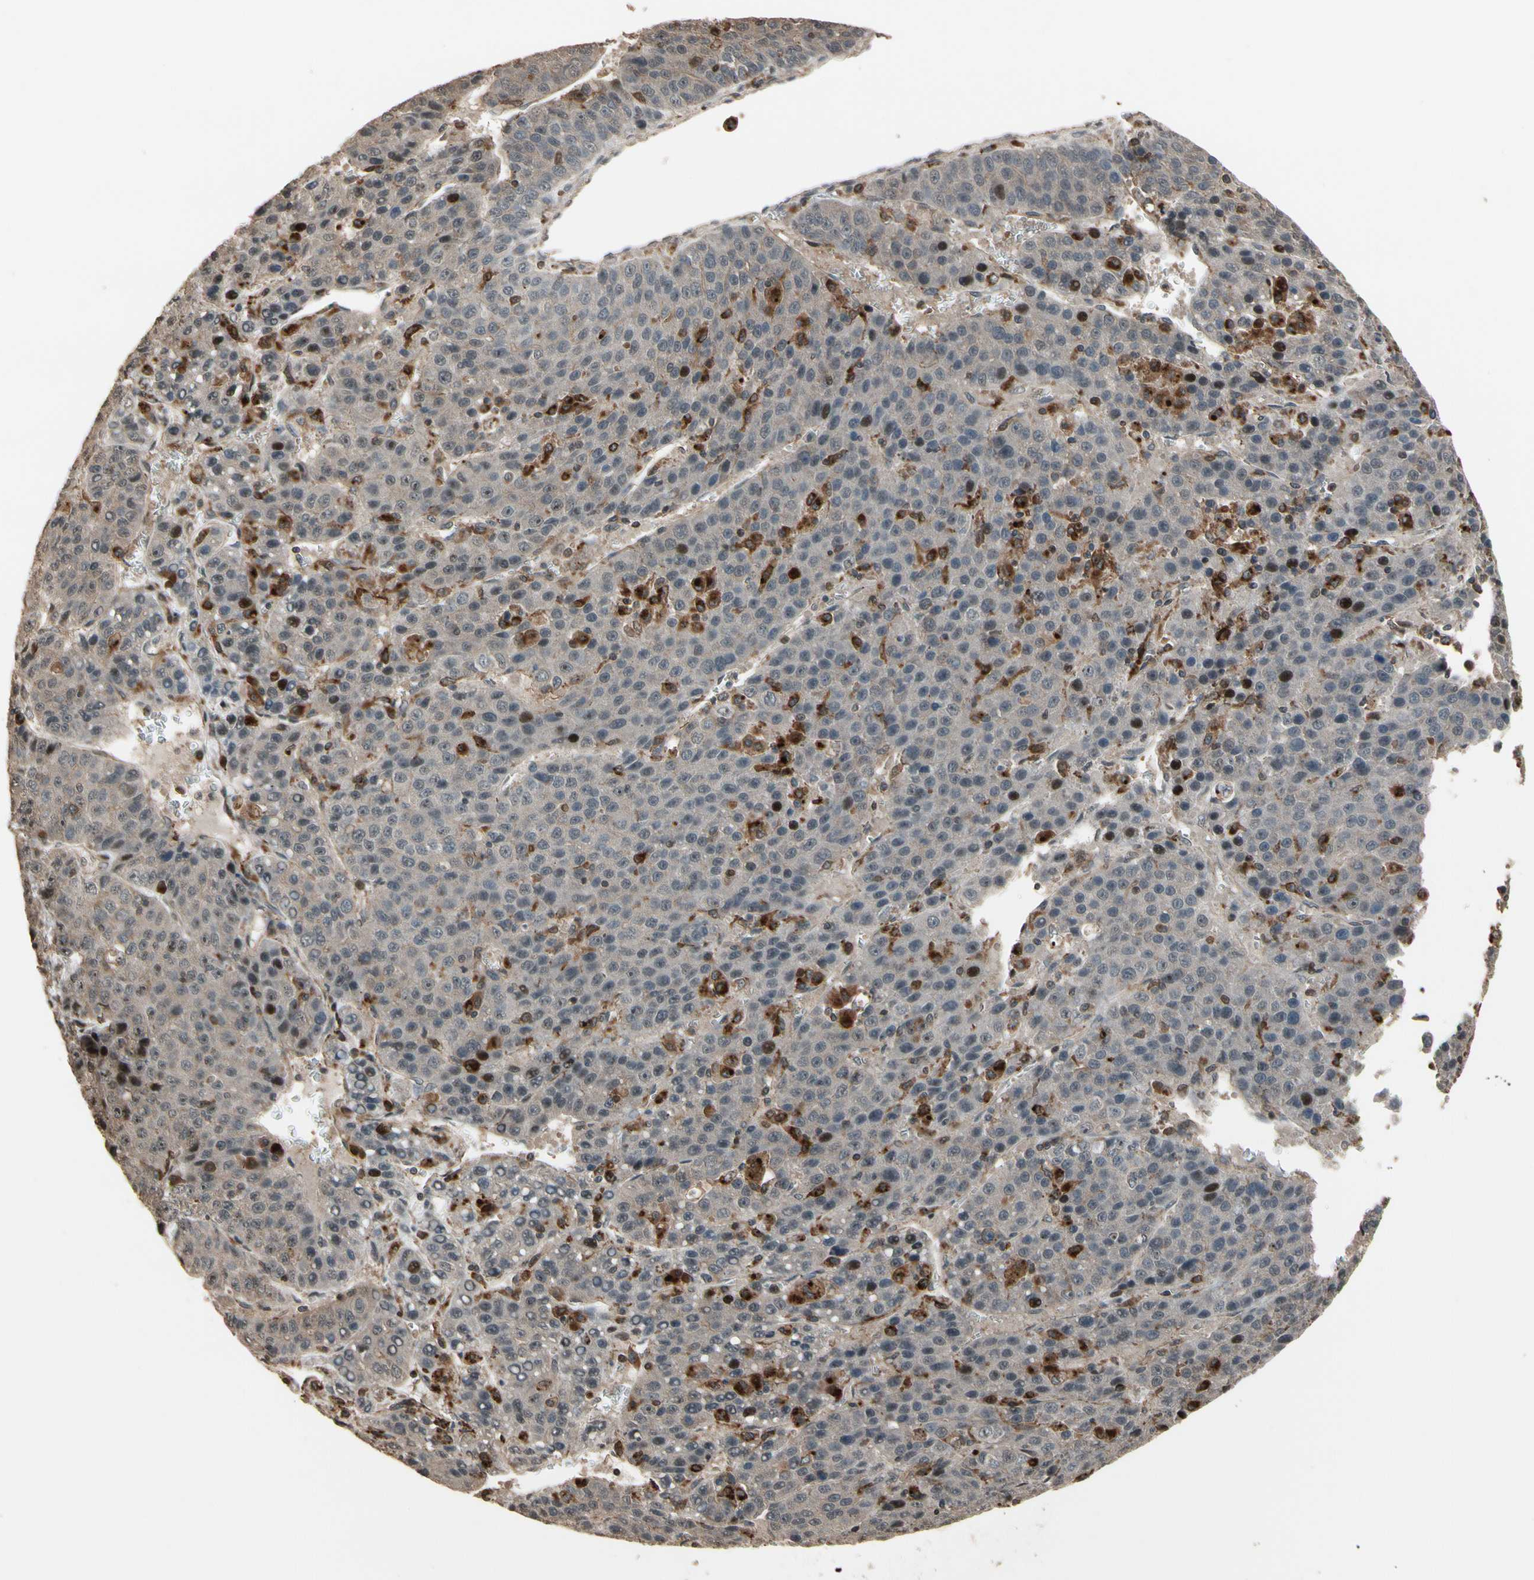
{"staining": {"intensity": "weak", "quantity": ">75%", "location": "cytoplasmic/membranous"}, "tissue": "liver cancer", "cell_type": "Tumor cells", "image_type": "cancer", "snomed": [{"axis": "morphology", "description": "Carcinoma, Hepatocellular, NOS"}, {"axis": "topography", "description": "Liver"}], "caption": "This is an image of IHC staining of liver hepatocellular carcinoma, which shows weak positivity in the cytoplasmic/membranous of tumor cells.", "gene": "CSF1R", "patient": {"sex": "female", "age": 53}}